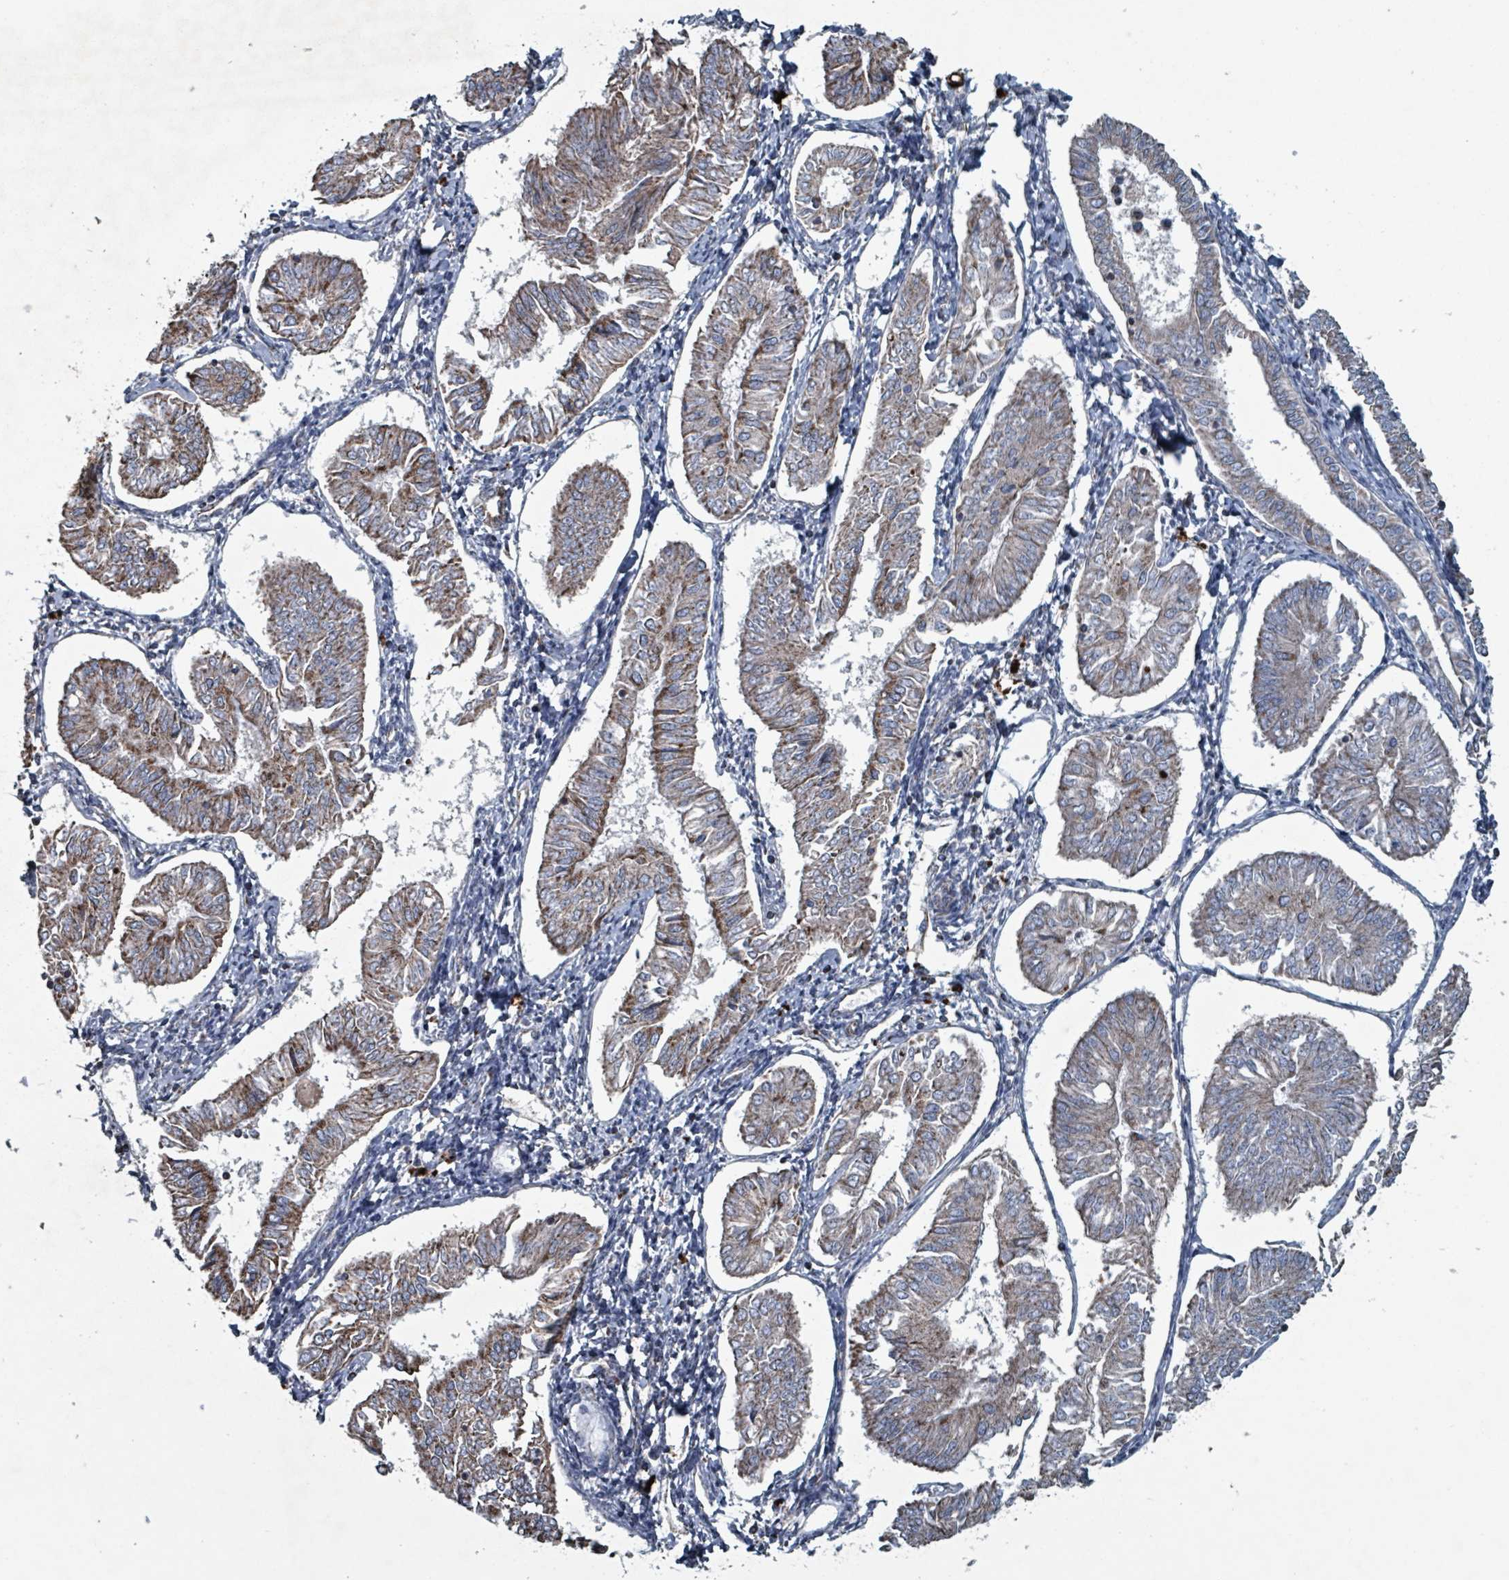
{"staining": {"intensity": "moderate", "quantity": "25%-75%", "location": "cytoplasmic/membranous"}, "tissue": "endometrial cancer", "cell_type": "Tumor cells", "image_type": "cancer", "snomed": [{"axis": "morphology", "description": "Adenocarcinoma, NOS"}, {"axis": "topography", "description": "Endometrium"}], "caption": "Adenocarcinoma (endometrial) stained with a protein marker demonstrates moderate staining in tumor cells.", "gene": "ABHD18", "patient": {"sex": "female", "age": 58}}